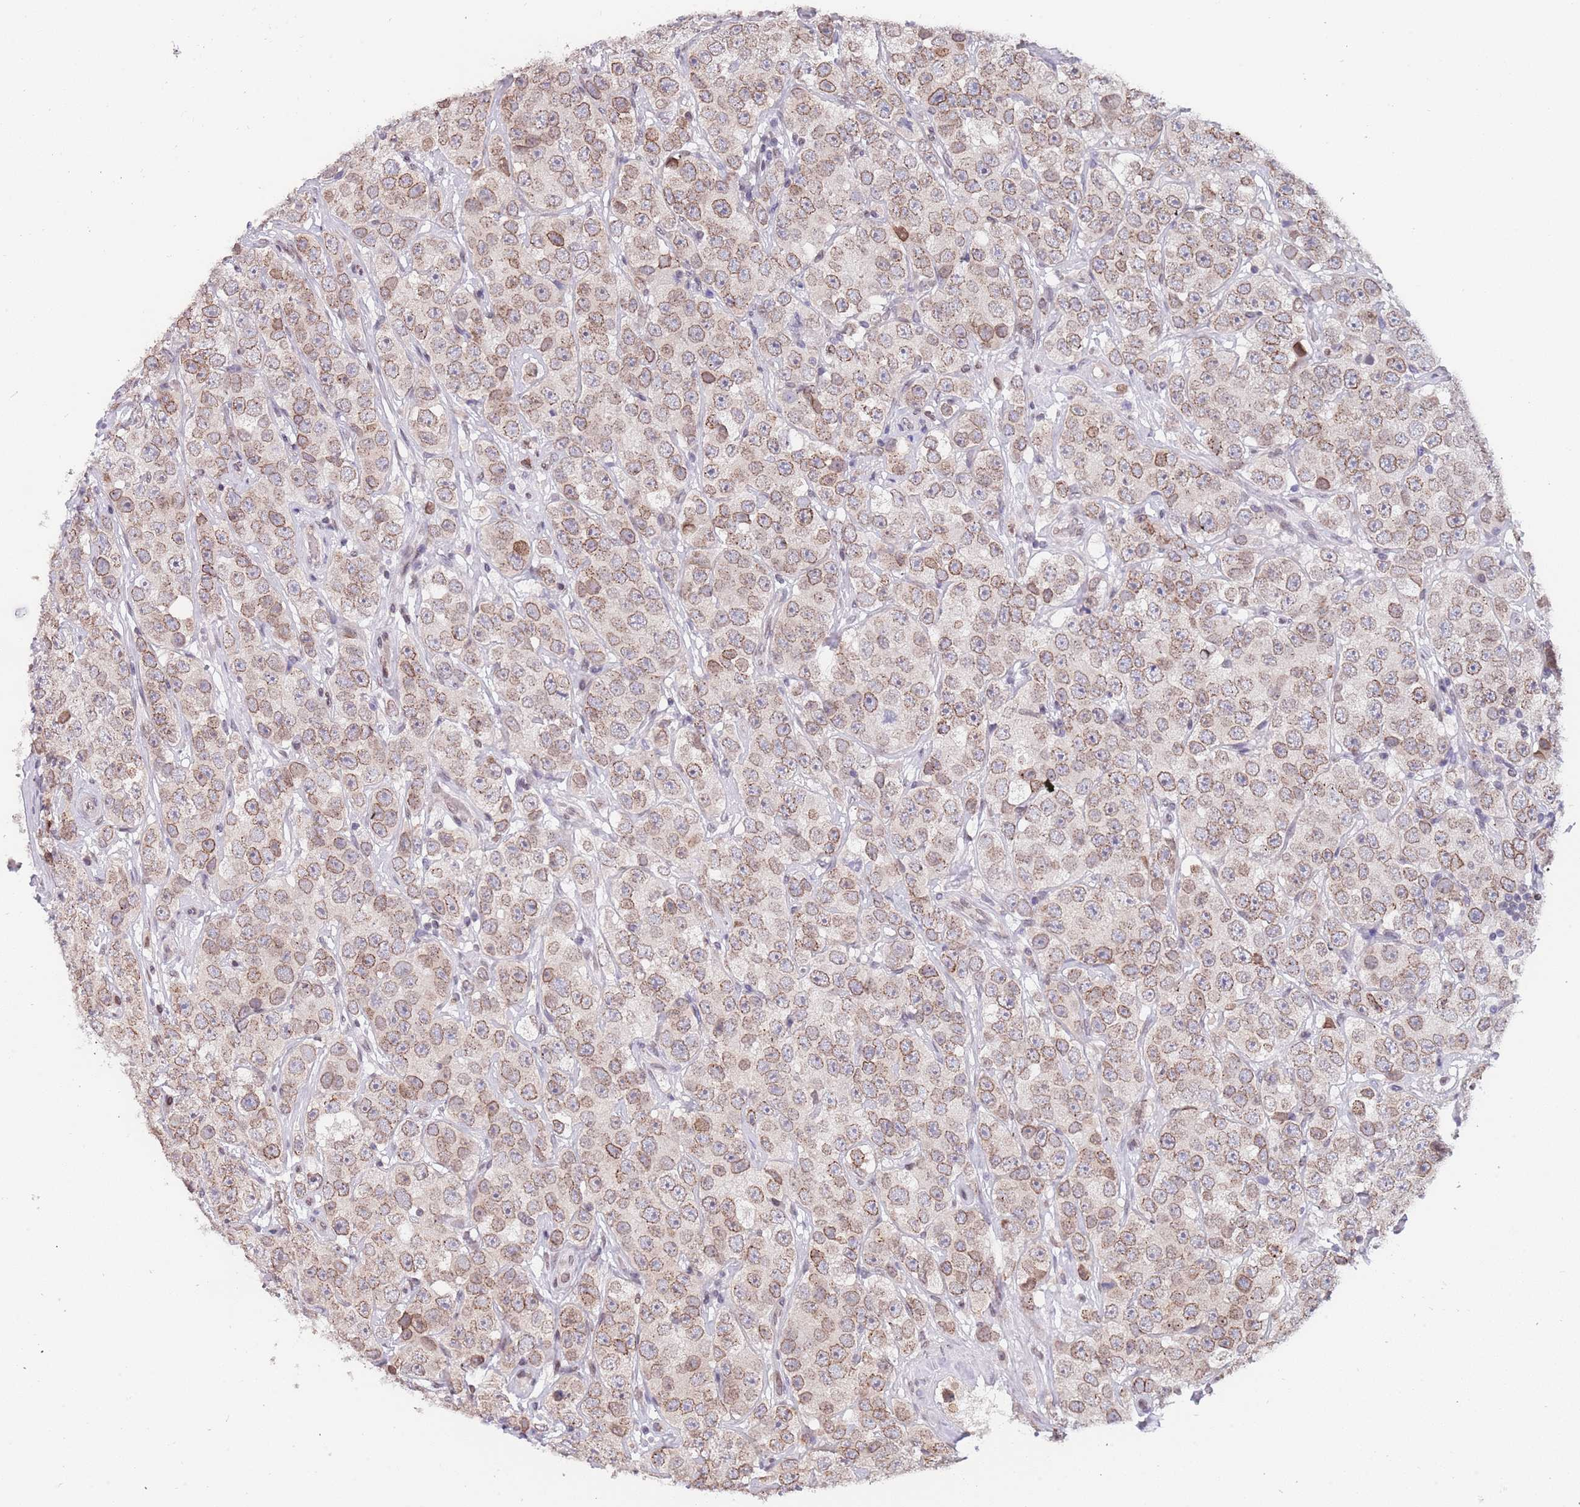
{"staining": {"intensity": "moderate", "quantity": ">75%", "location": "cytoplasmic/membranous,nuclear"}, "tissue": "testis cancer", "cell_type": "Tumor cells", "image_type": "cancer", "snomed": [{"axis": "morphology", "description": "Seminoma, NOS"}, {"axis": "topography", "description": "Testis"}], "caption": "A high-resolution photomicrograph shows IHC staining of testis cancer, which displays moderate cytoplasmic/membranous and nuclear staining in about >75% of tumor cells.", "gene": "KLHDC2", "patient": {"sex": "male", "age": 28}}